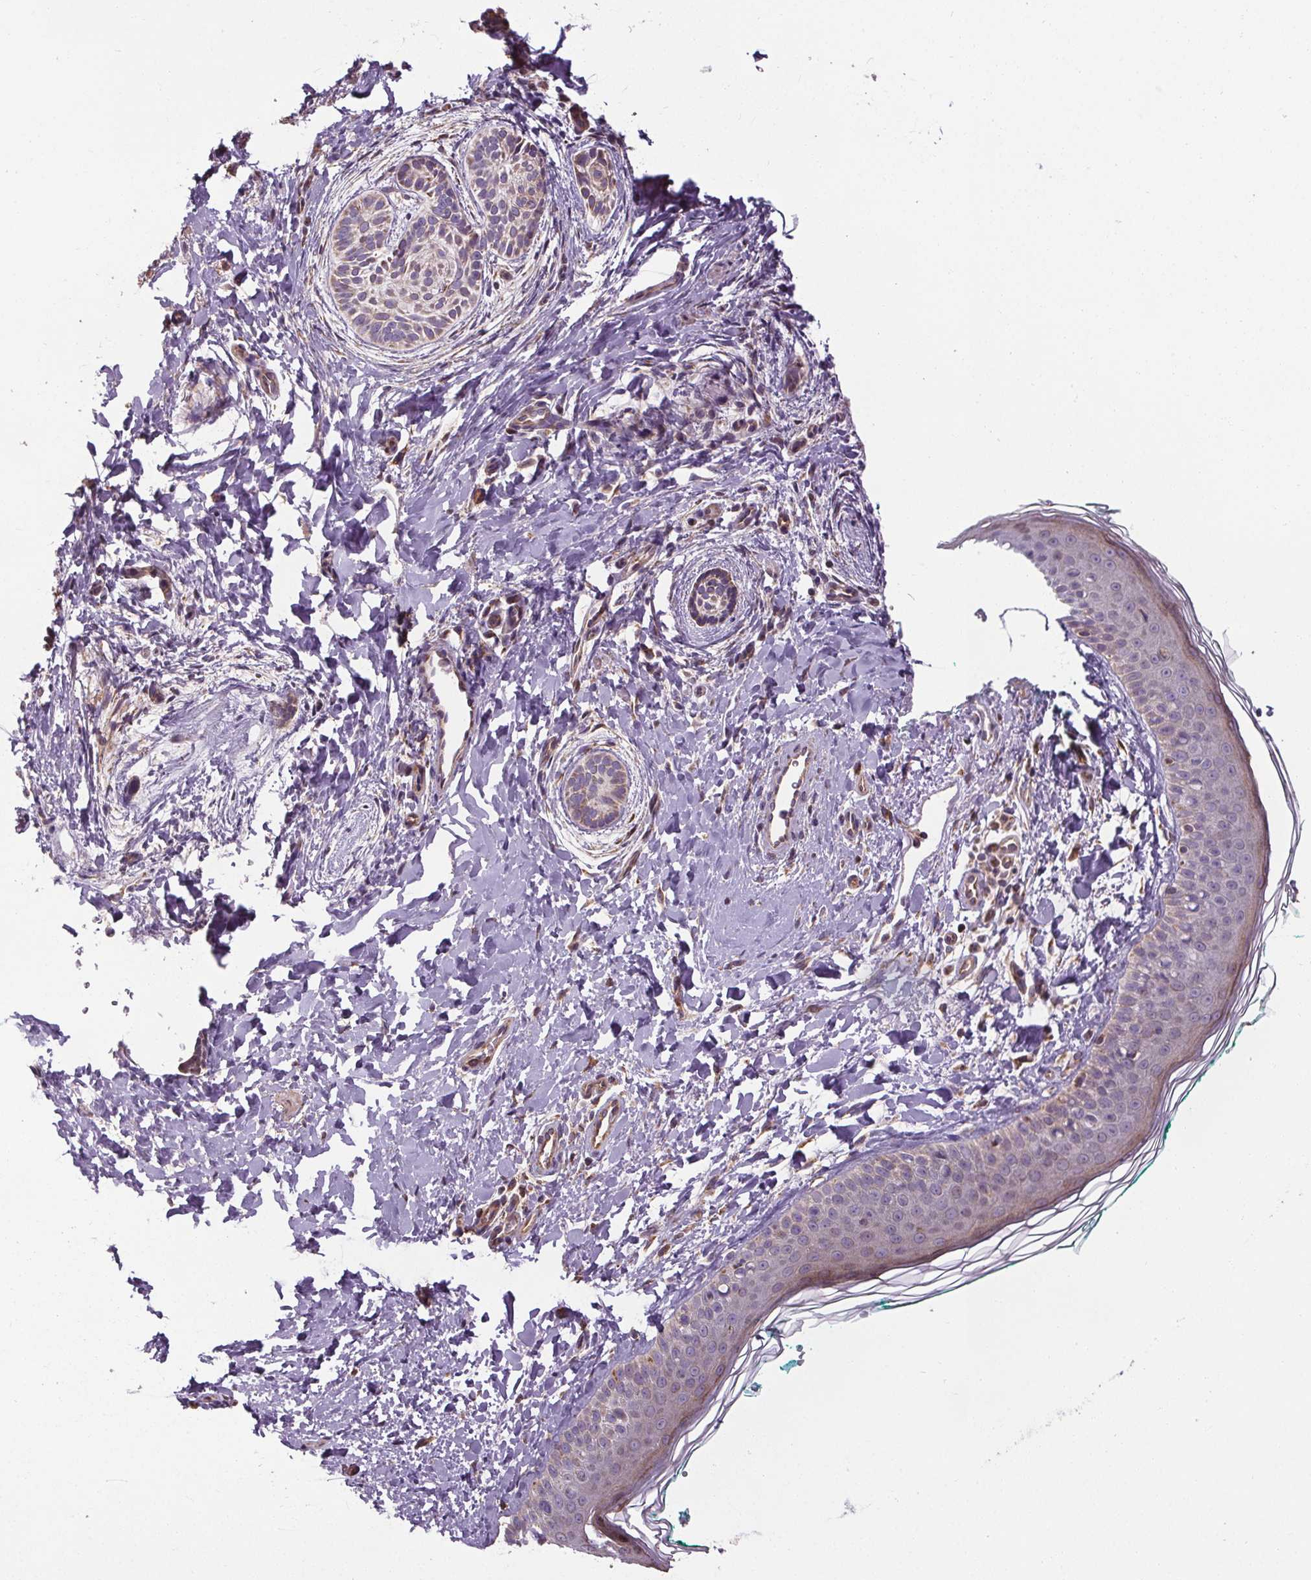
{"staining": {"intensity": "weak", "quantity": "<25%", "location": "cytoplasmic/membranous"}, "tissue": "skin cancer", "cell_type": "Tumor cells", "image_type": "cancer", "snomed": [{"axis": "morphology", "description": "Basal cell carcinoma"}, {"axis": "topography", "description": "Skin"}], "caption": "DAB immunohistochemical staining of human skin basal cell carcinoma exhibits no significant expression in tumor cells.", "gene": "ZNF548", "patient": {"sex": "male", "age": 63}}